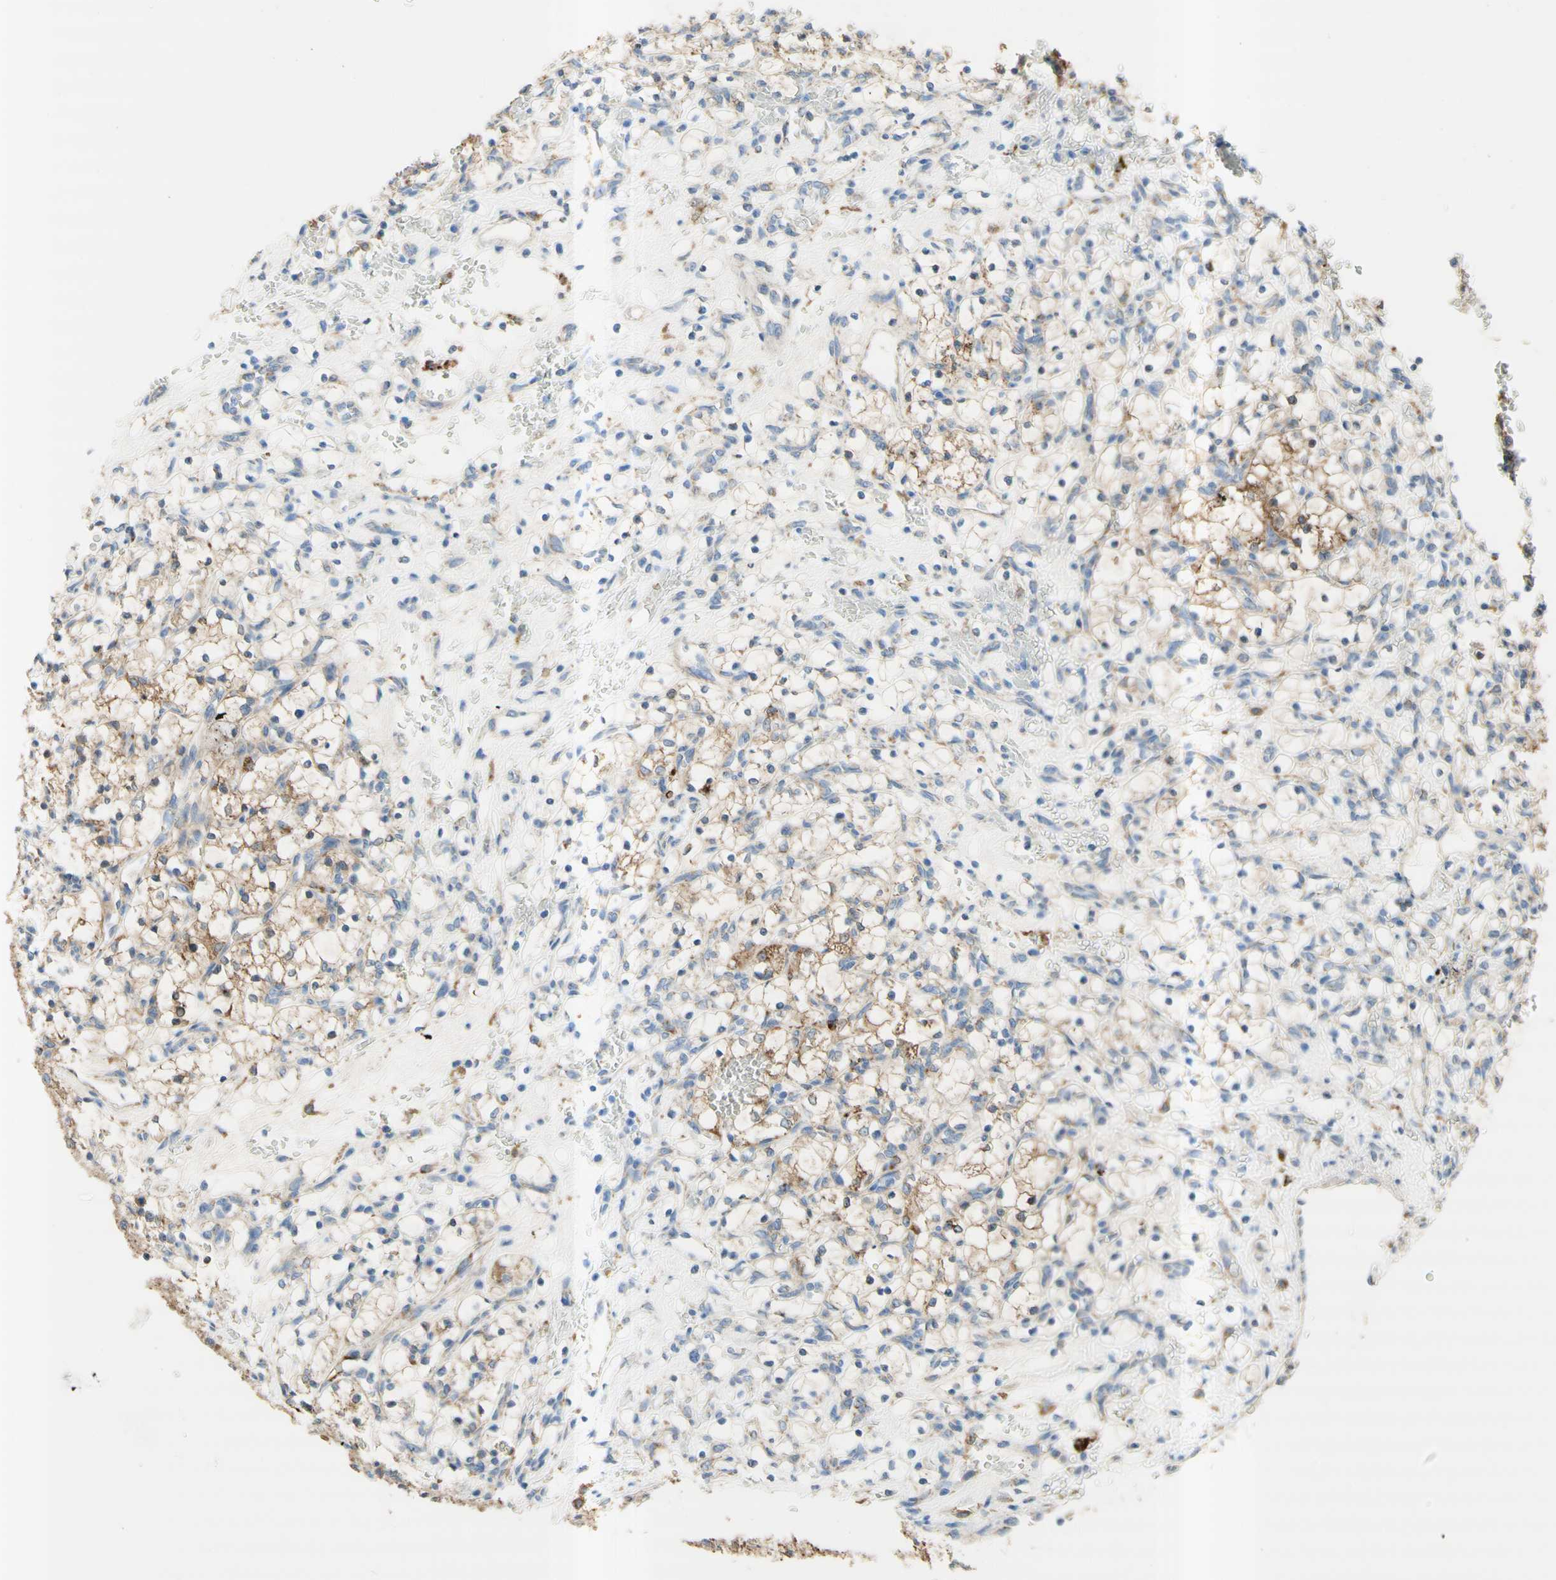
{"staining": {"intensity": "moderate", "quantity": "25%-75%", "location": "cytoplasmic/membranous"}, "tissue": "renal cancer", "cell_type": "Tumor cells", "image_type": "cancer", "snomed": [{"axis": "morphology", "description": "Adenocarcinoma, NOS"}, {"axis": "topography", "description": "Kidney"}], "caption": "Brown immunohistochemical staining in human renal adenocarcinoma reveals moderate cytoplasmic/membranous expression in about 25%-75% of tumor cells.", "gene": "URB2", "patient": {"sex": "female", "age": 69}}